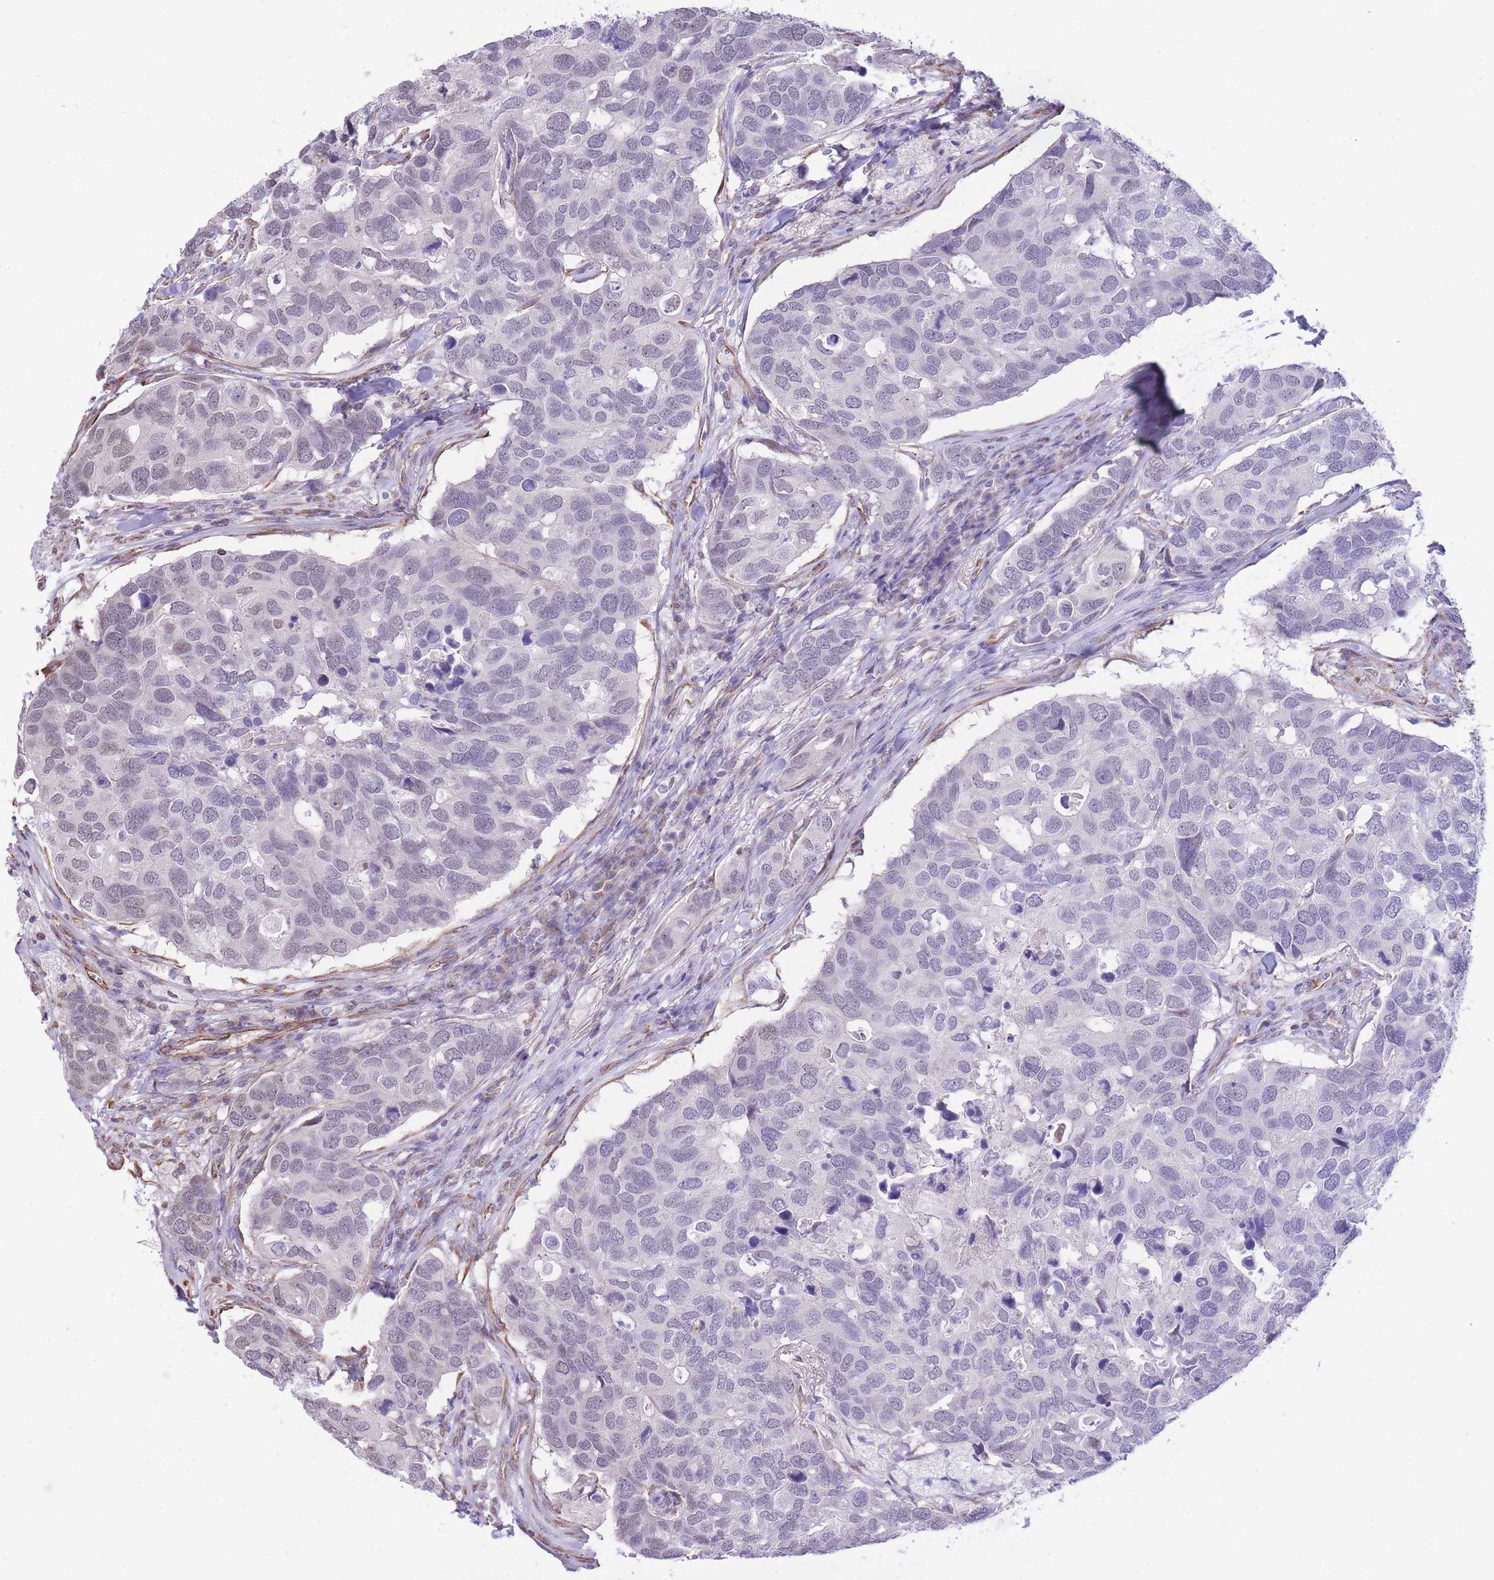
{"staining": {"intensity": "negative", "quantity": "none", "location": "none"}, "tissue": "breast cancer", "cell_type": "Tumor cells", "image_type": "cancer", "snomed": [{"axis": "morphology", "description": "Duct carcinoma"}, {"axis": "topography", "description": "Breast"}], "caption": "IHC micrograph of intraductal carcinoma (breast) stained for a protein (brown), which exhibits no positivity in tumor cells.", "gene": "PSG8", "patient": {"sex": "female", "age": 83}}